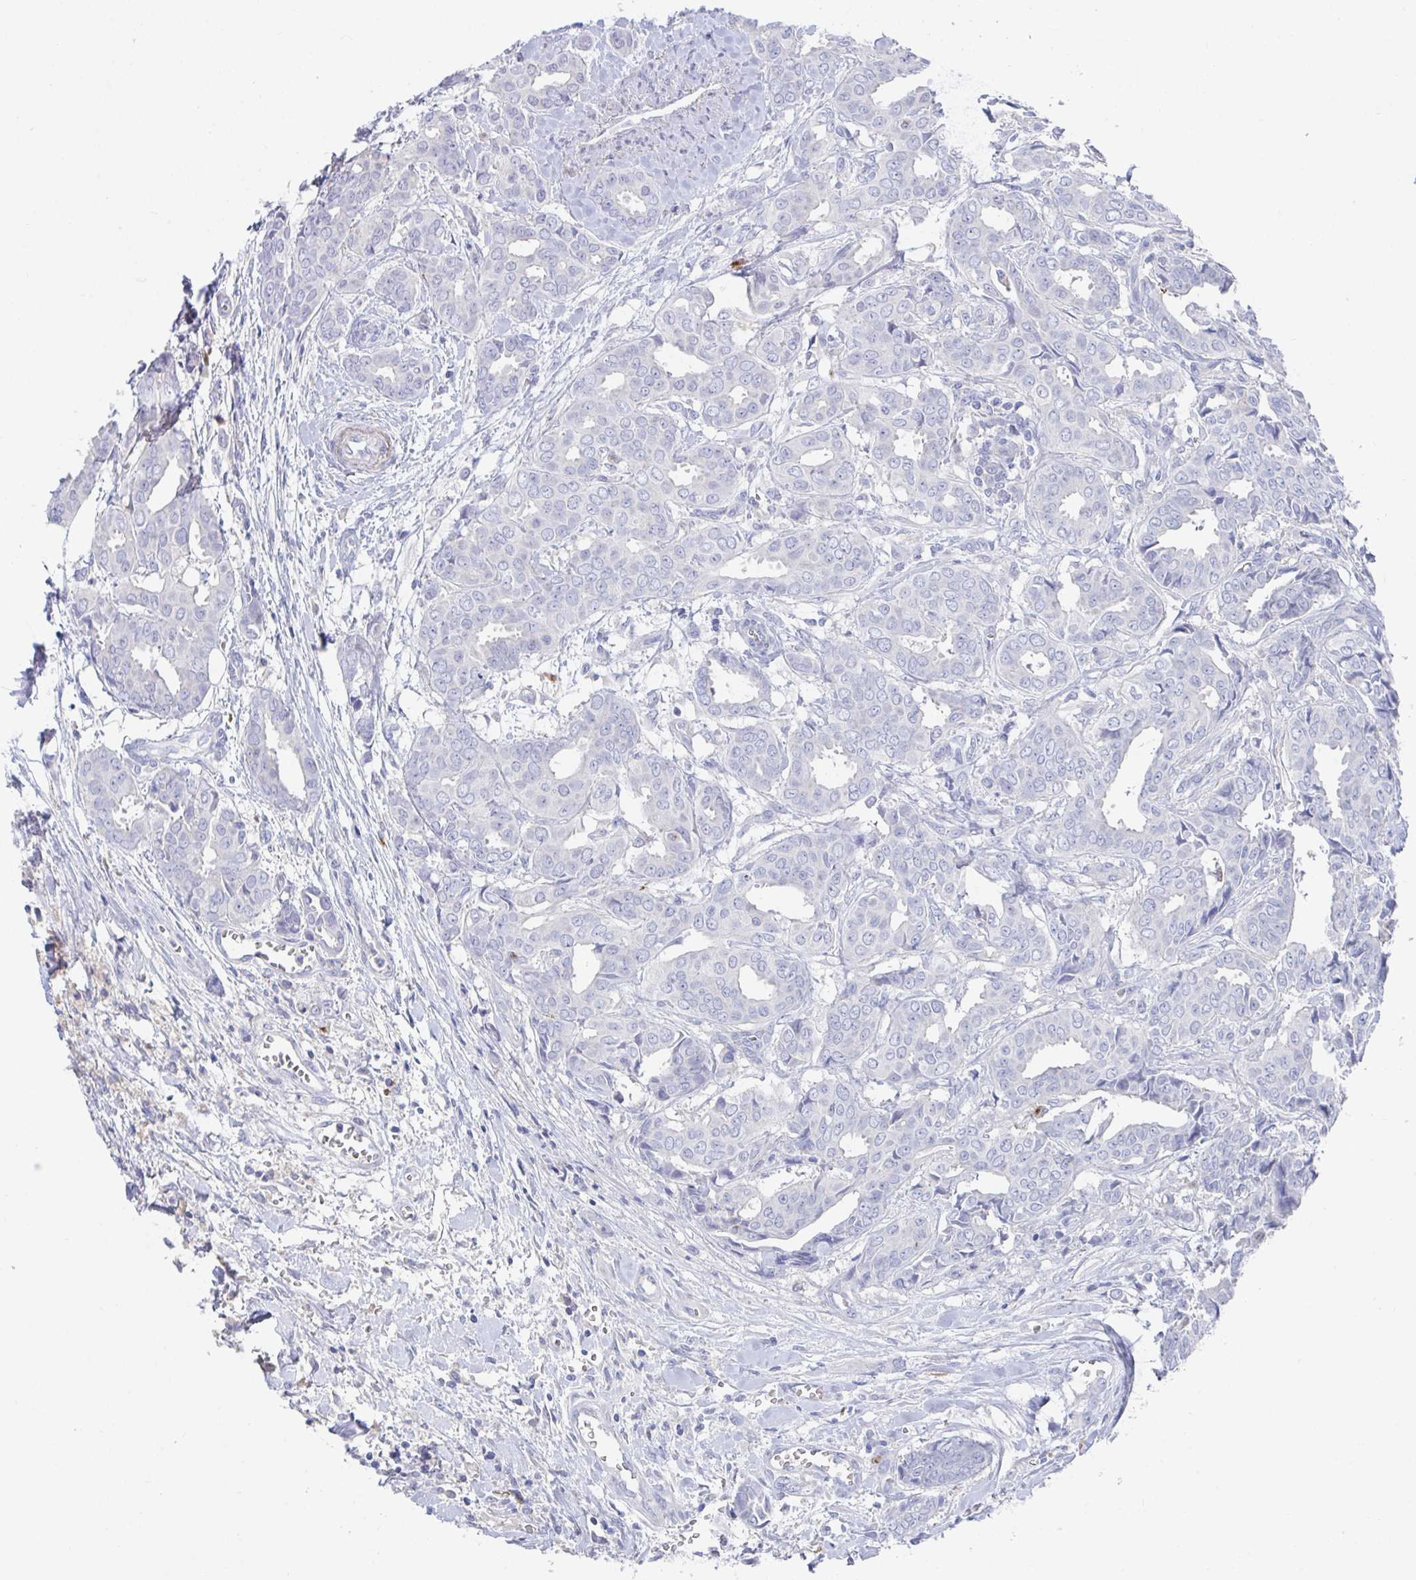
{"staining": {"intensity": "negative", "quantity": "none", "location": "none"}, "tissue": "breast cancer", "cell_type": "Tumor cells", "image_type": "cancer", "snomed": [{"axis": "morphology", "description": "Duct carcinoma"}, {"axis": "topography", "description": "Breast"}], "caption": "The image reveals no staining of tumor cells in breast cancer (invasive ductal carcinoma).", "gene": "KCNK5", "patient": {"sex": "female", "age": 45}}